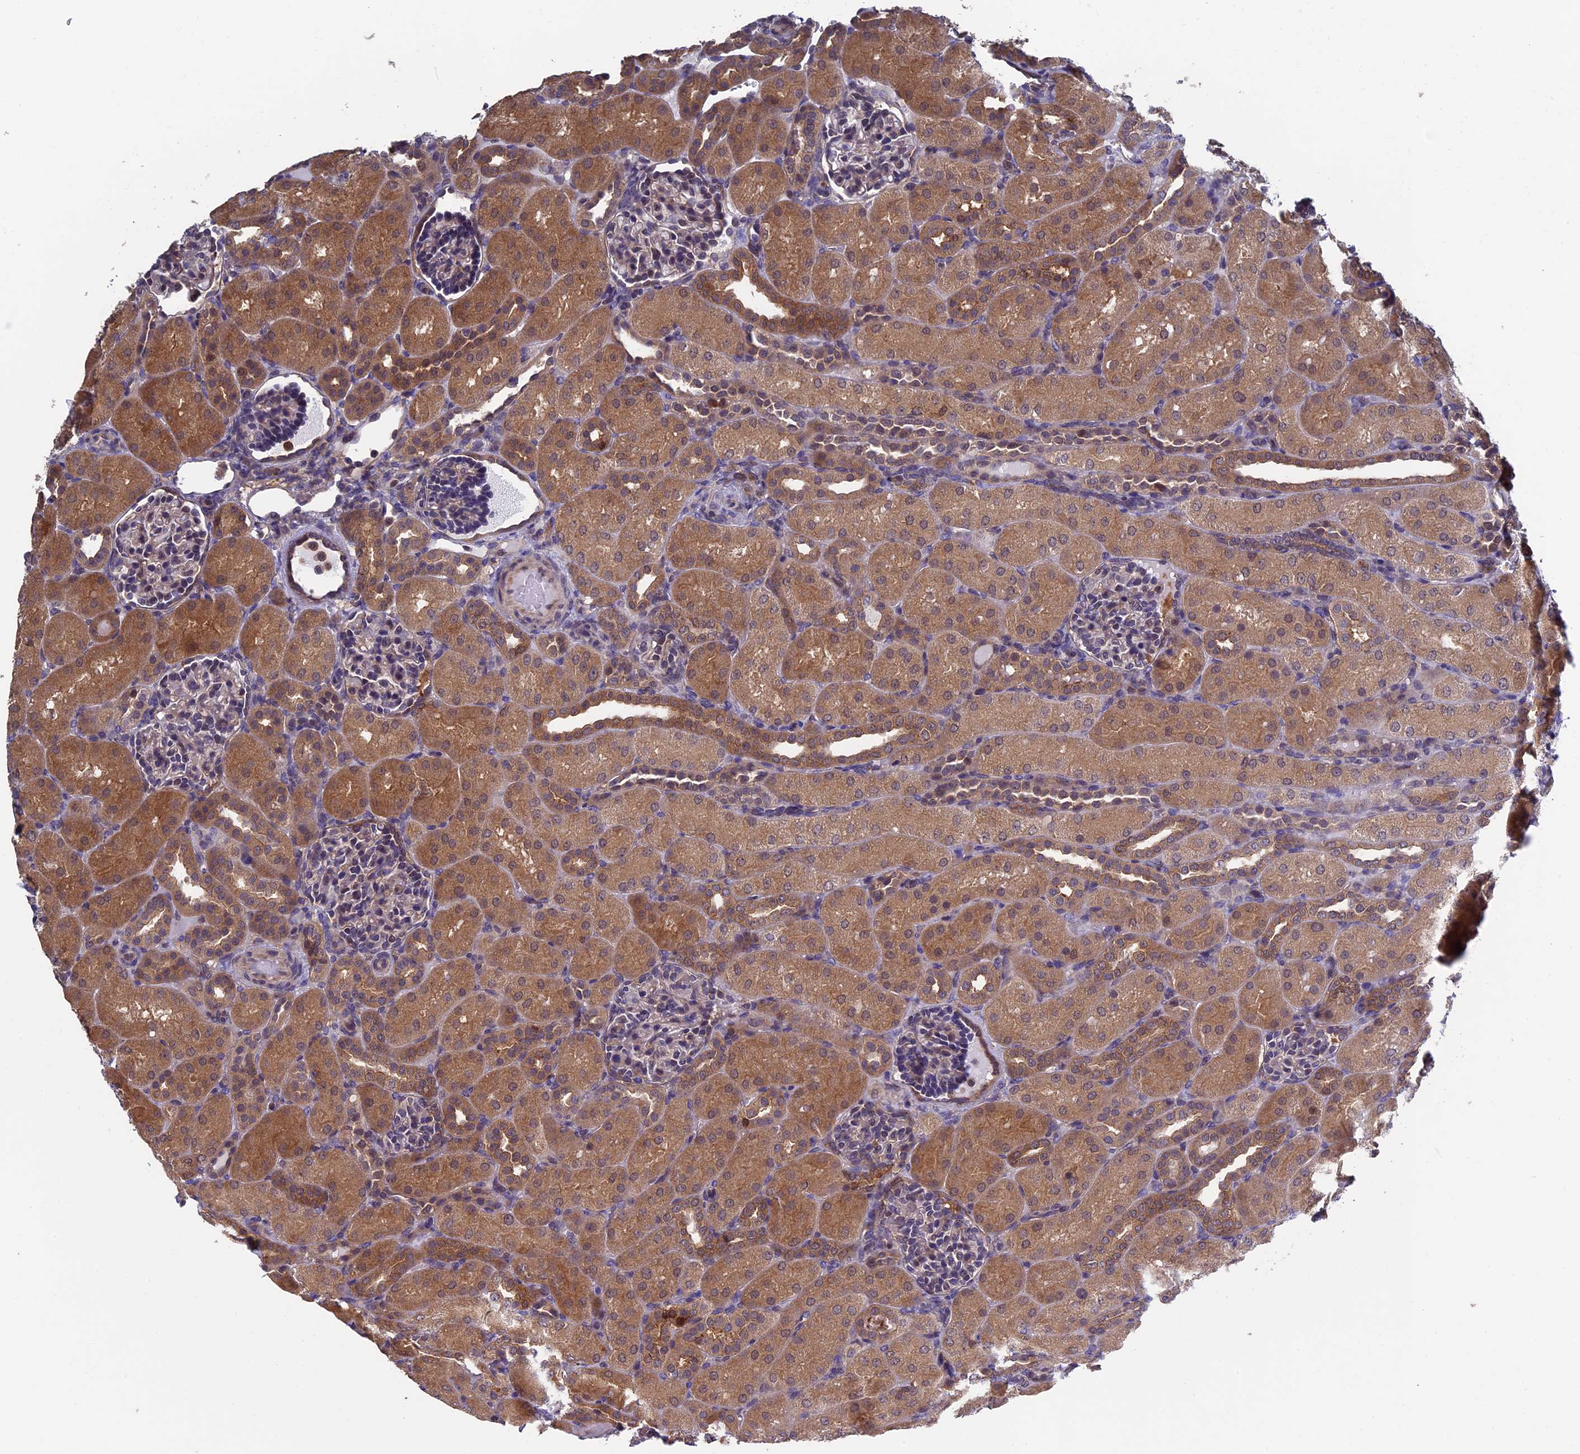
{"staining": {"intensity": "negative", "quantity": "none", "location": "none"}, "tissue": "kidney", "cell_type": "Cells in glomeruli", "image_type": "normal", "snomed": [{"axis": "morphology", "description": "Normal tissue, NOS"}, {"axis": "topography", "description": "Kidney"}], "caption": "DAB immunohistochemical staining of unremarkable human kidney shows no significant staining in cells in glomeruli.", "gene": "LCMT1", "patient": {"sex": "male", "age": 1}}